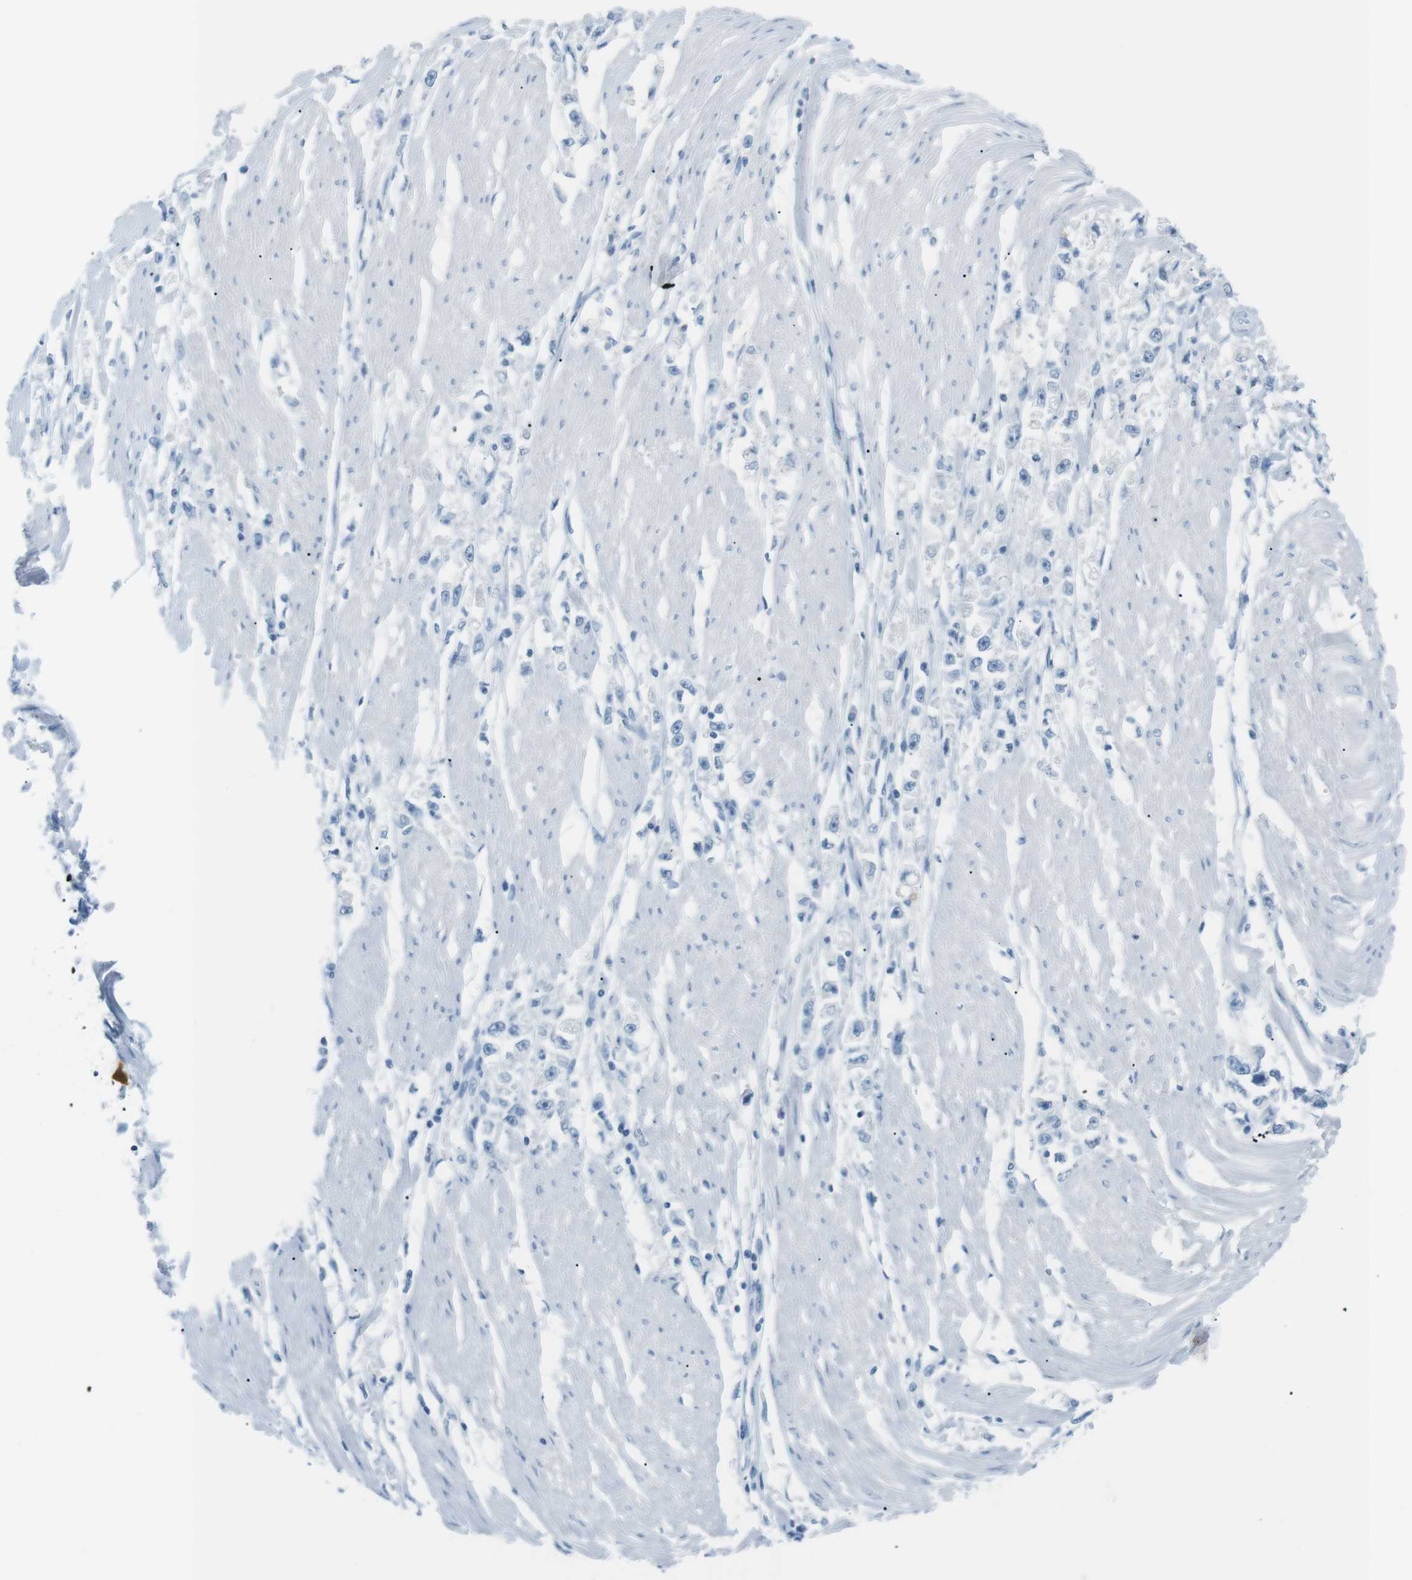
{"staining": {"intensity": "negative", "quantity": "none", "location": "none"}, "tissue": "stomach cancer", "cell_type": "Tumor cells", "image_type": "cancer", "snomed": [{"axis": "morphology", "description": "Adenocarcinoma, NOS"}, {"axis": "topography", "description": "Stomach"}], "caption": "DAB (3,3'-diaminobenzidine) immunohistochemical staining of stomach adenocarcinoma exhibits no significant positivity in tumor cells.", "gene": "AZGP1", "patient": {"sex": "female", "age": 59}}